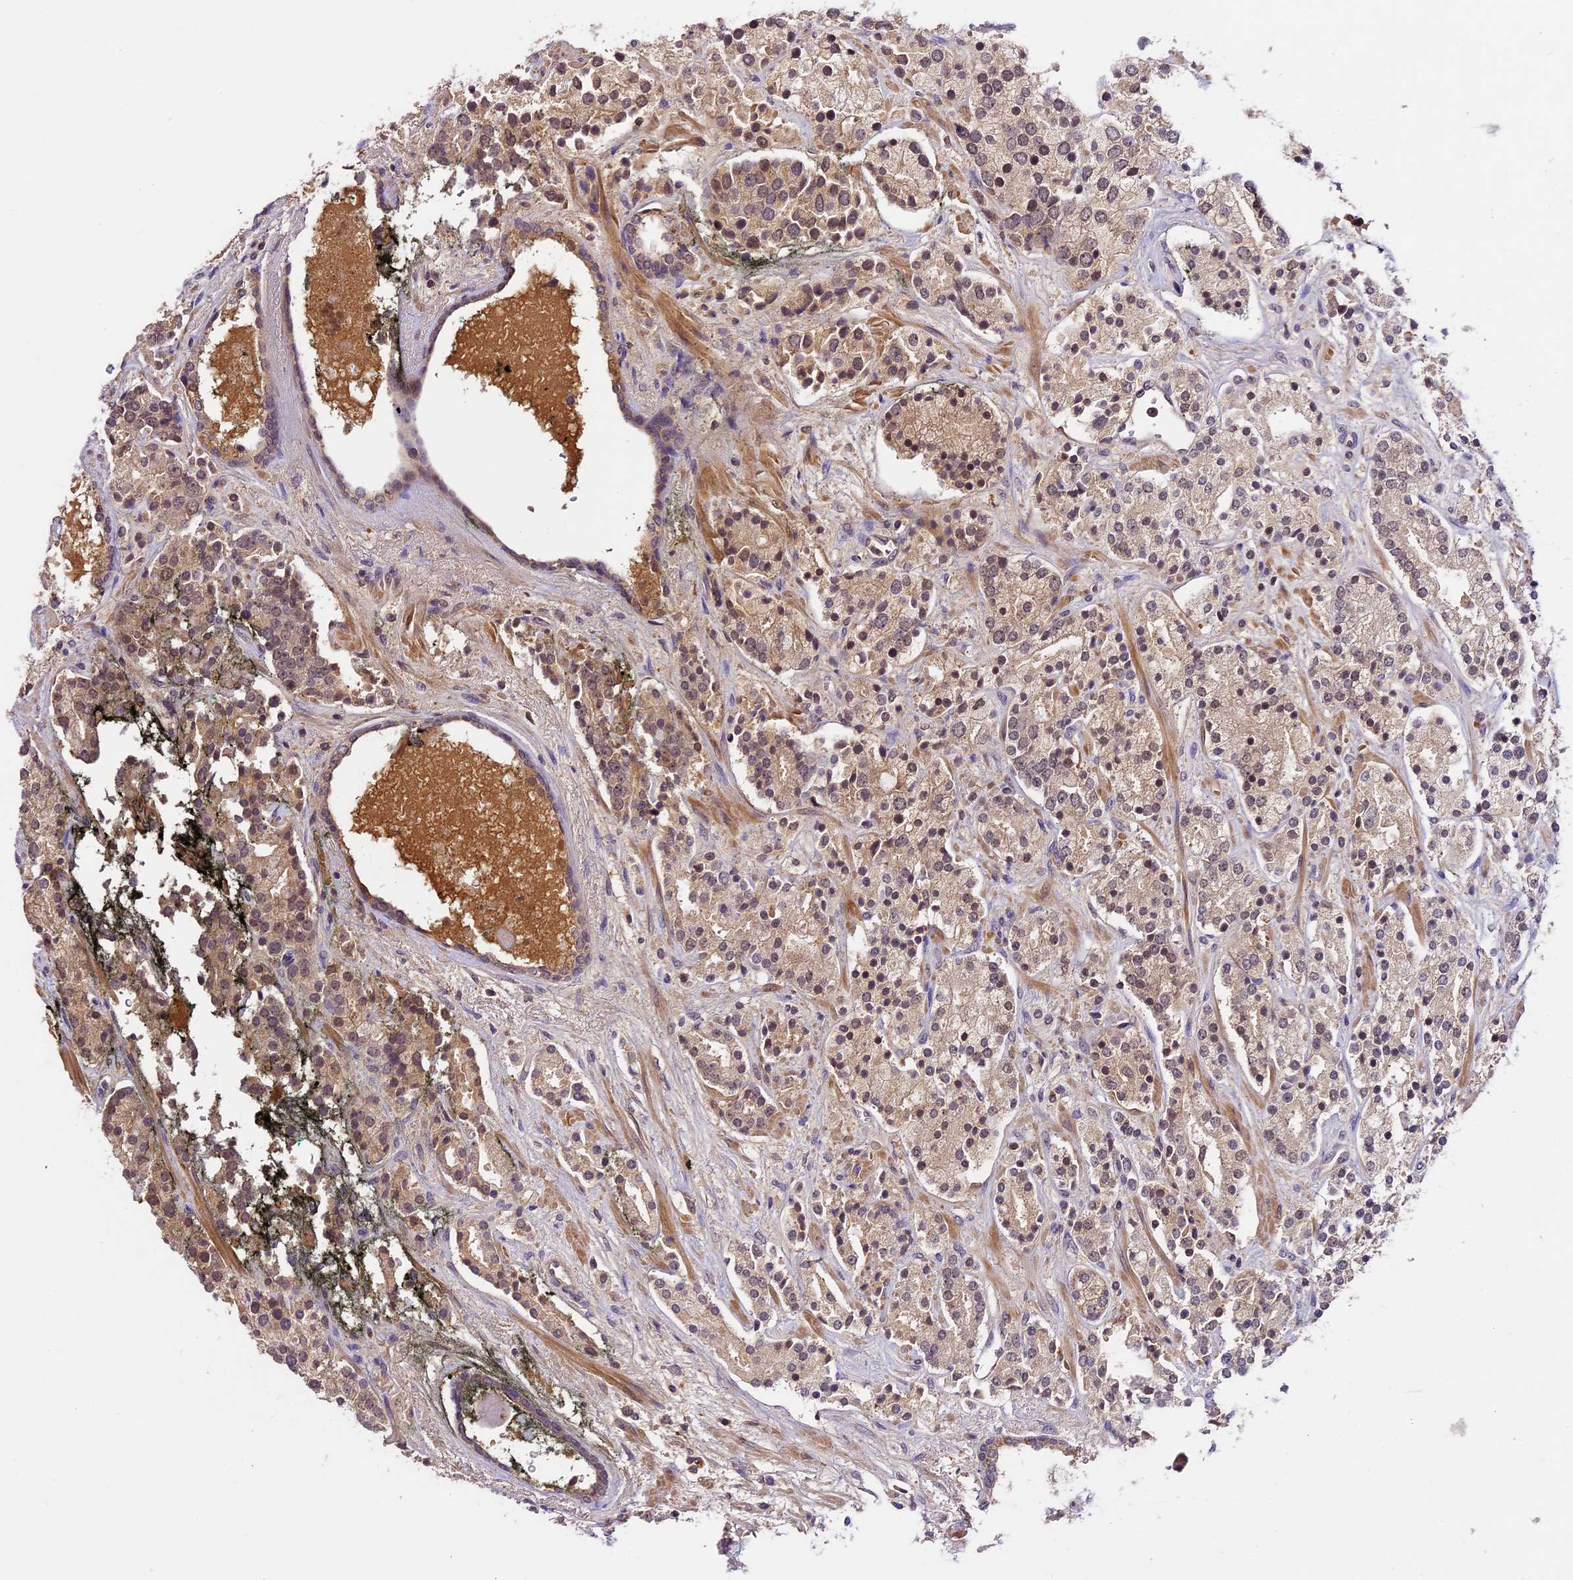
{"staining": {"intensity": "weak", "quantity": "25%-75%", "location": "cytoplasmic/membranous,nuclear"}, "tissue": "prostate cancer", "cell_type": "Tumor cells", "image_type": "cancer", "snomed": [{"axis": "morphology", "description": "Adenocarcinoma, High grade"}, {"axis": "topography", "description": "Prostate"}], "caption": "Protein expression analysis of human prostate cancer reveals weak cytoplasmic/membranous and nuclear positivity in about 25%-75% of tumor cells.", "gene": "ATP10A", "patient": {"sex": "male", "age": 71}}